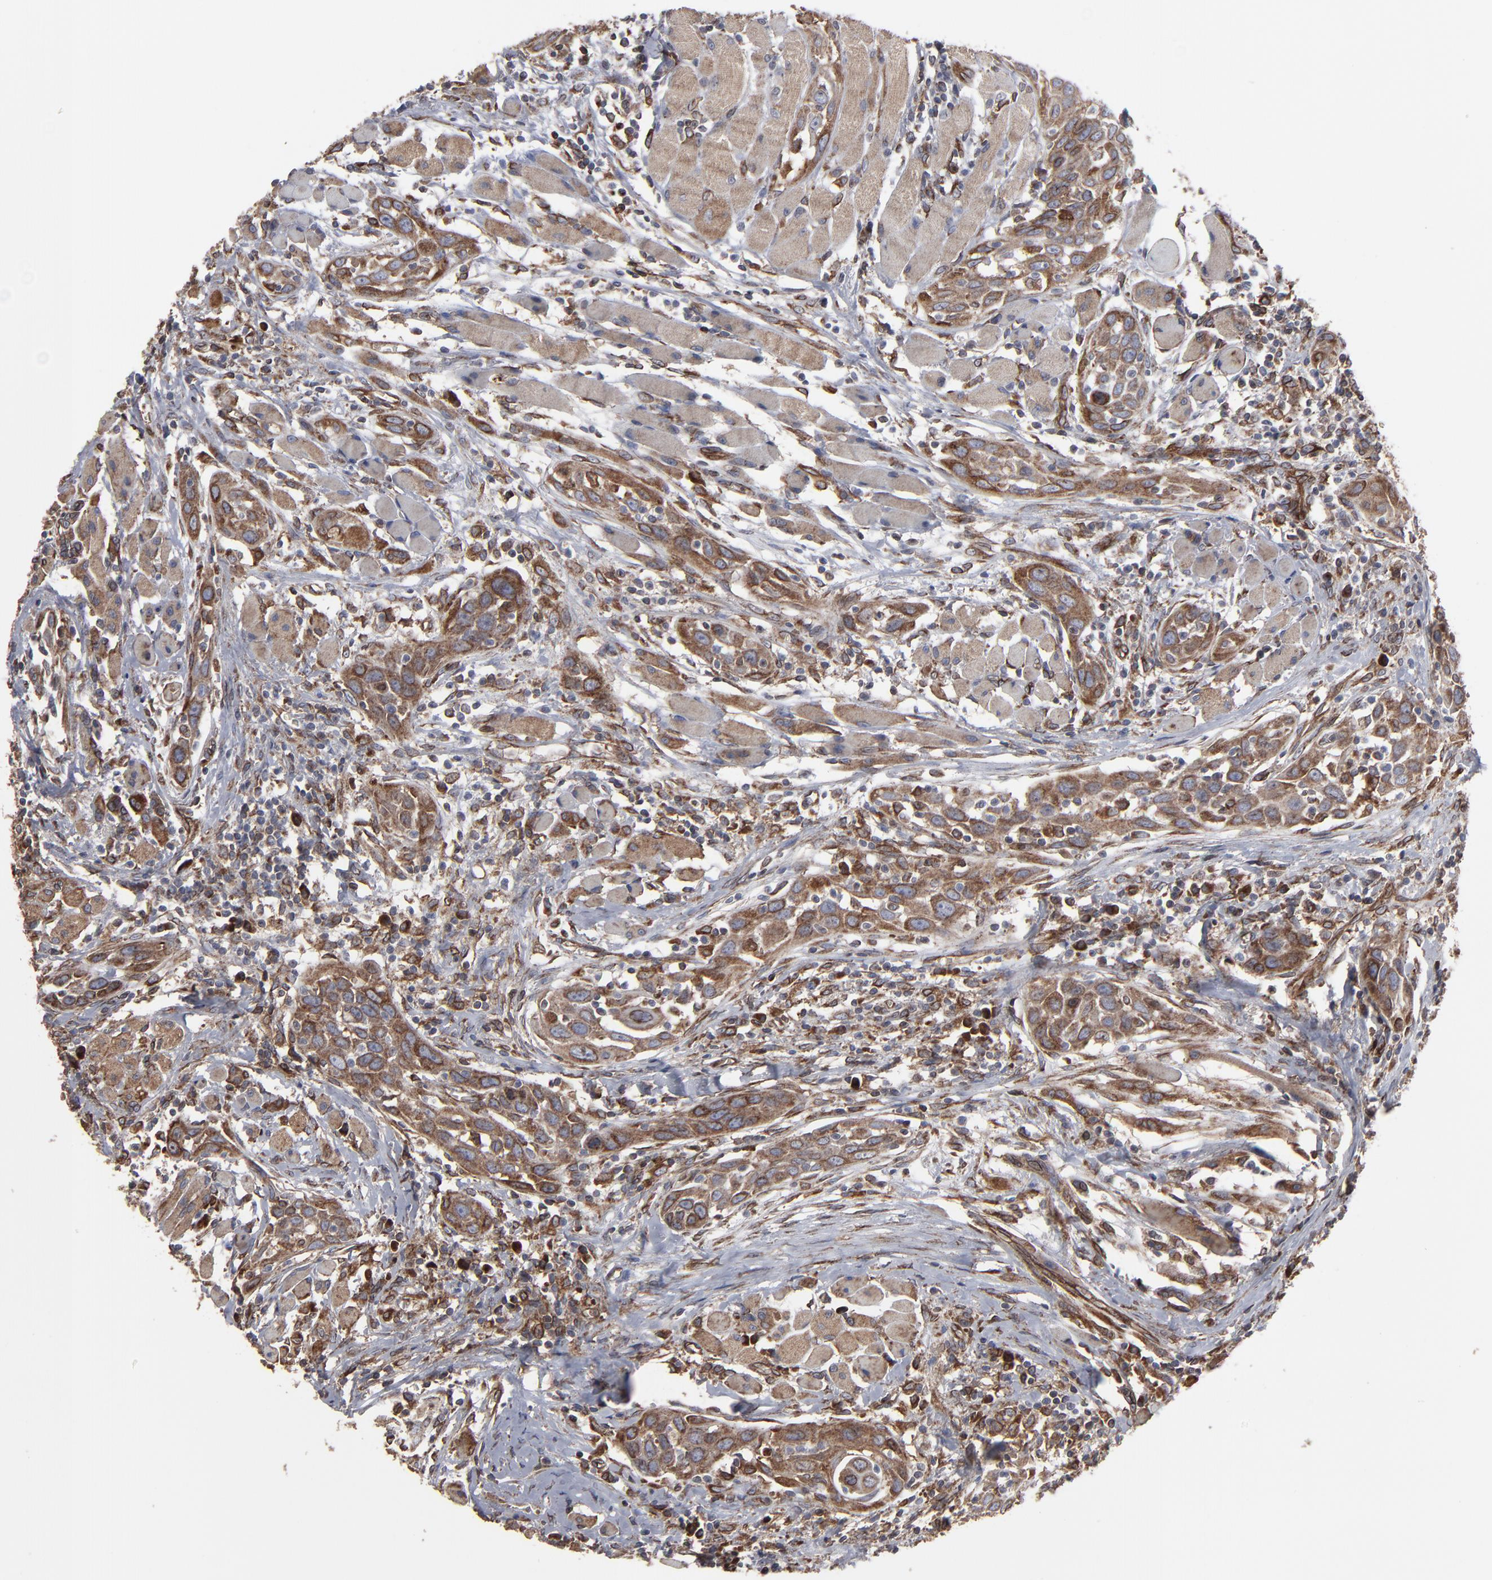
{"staining": {"intensity": "moderate", "quantity": ">75%", "location": "cytoplasmic/membranous"}, "tissue": "head and neck cancer", "cell_type": "Tumor cells", "image_type": "cancer", "snomed": [{"axis": "morphology", "description": "Squamous cell carcinoma, NOS"}, {"axis": "topography", "description": "Oral tissue"}, {"axis": "topography", "description": "Head-Neck"}], "caption": "Head and neck squamous cell carcinoma stained with a protein marker demonstrates moderate staining in tumor cells.", "gene": "CNIH1", "patient": {"sex": "female", "age": 50}}